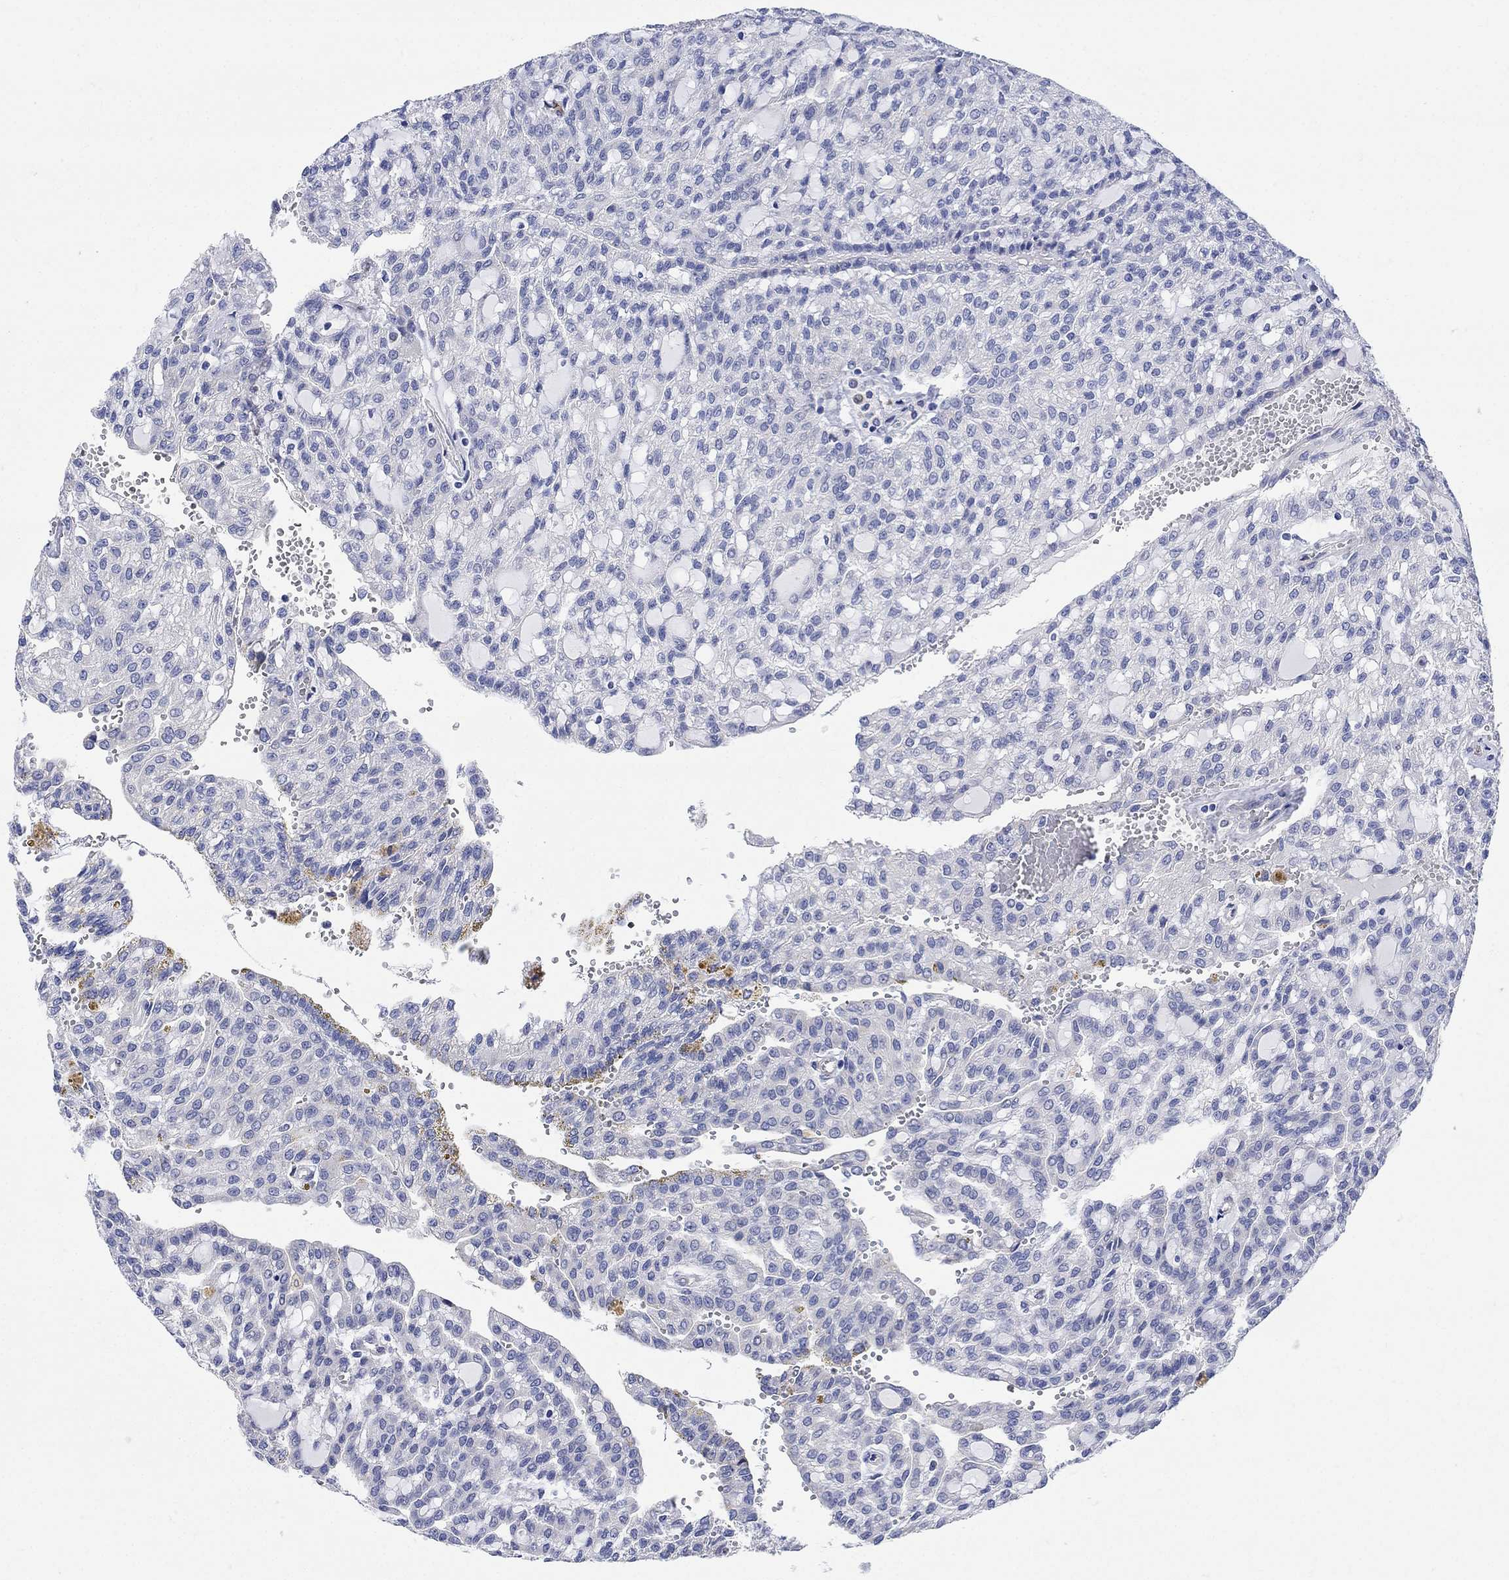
{"staining": {"intensity": "negative", "quantity": "none", "location": "none"}, "tissue": "renal cancer", "cell_type": "Tumor cells", "image_type": "cancer", "snomed": [{"axis": "morphology", "description": "Adenocarcinoma, NOS"}, {"axis": "topography", "description": "Kidney"}], "caption": "Tumor cells show no significant protein positivity in renal cancer (adenocarcinoma).", "gene": "MYL1", "patient": {"sex": "male", "age": 63}}